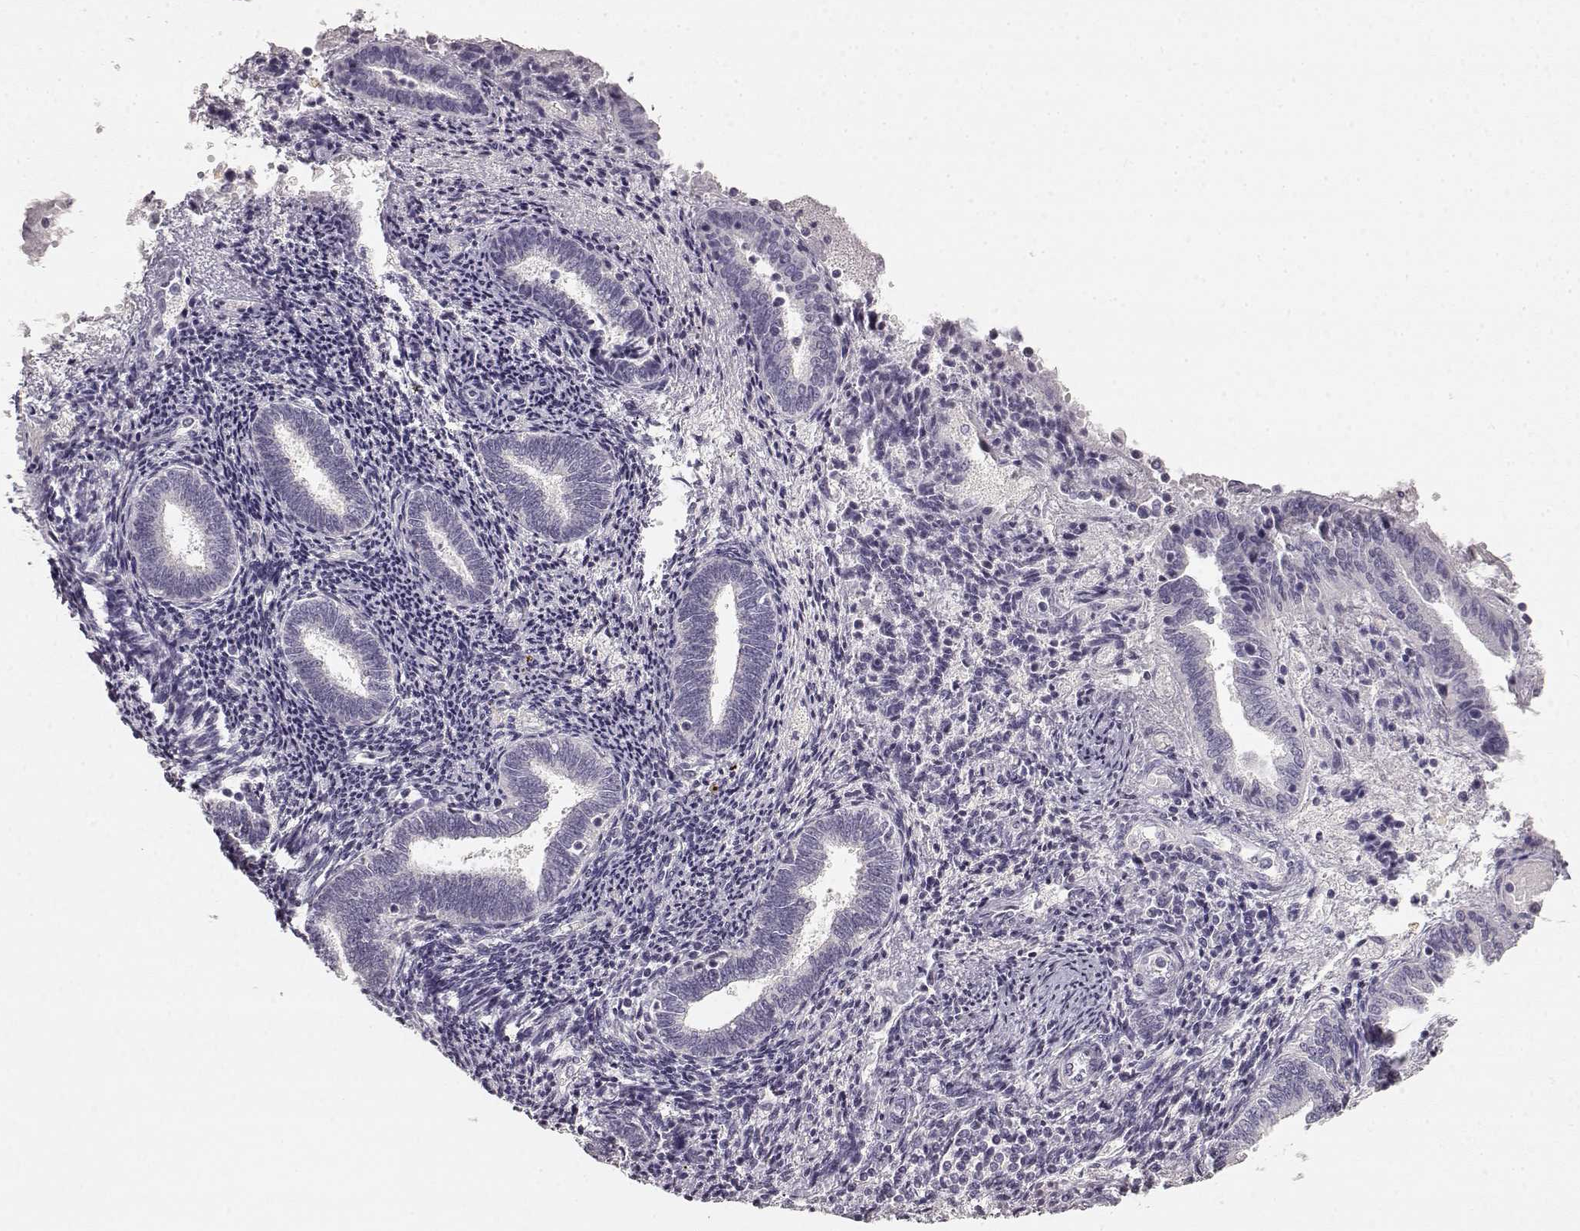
{"staining": {"intensity": "negative", "quantity": "none", "location": "none"}, "tissue": "endometrium", "cell_type": "Cells in endometrial stroma", "image_type": "normal", "snomed": [{"axis": "morphology", "description": "Normal tissue, NOS"}, {"axis": "topography", "description": "Endometrium"}], "caption": "High magnification brightfield microscopy of benign endometrium stained with DAB (3,3'-diaminobenzidine) (brown) and counterstained with hematoxylin (blue): cells in endometrial stroma show no significant positivity. (DAB (3,3'-diaminobenzidine) IHC visualized using brightfield microscopy, high magnification).", "gene": "KIAA0319", "patient": {"sex": "female", "age": 42}}